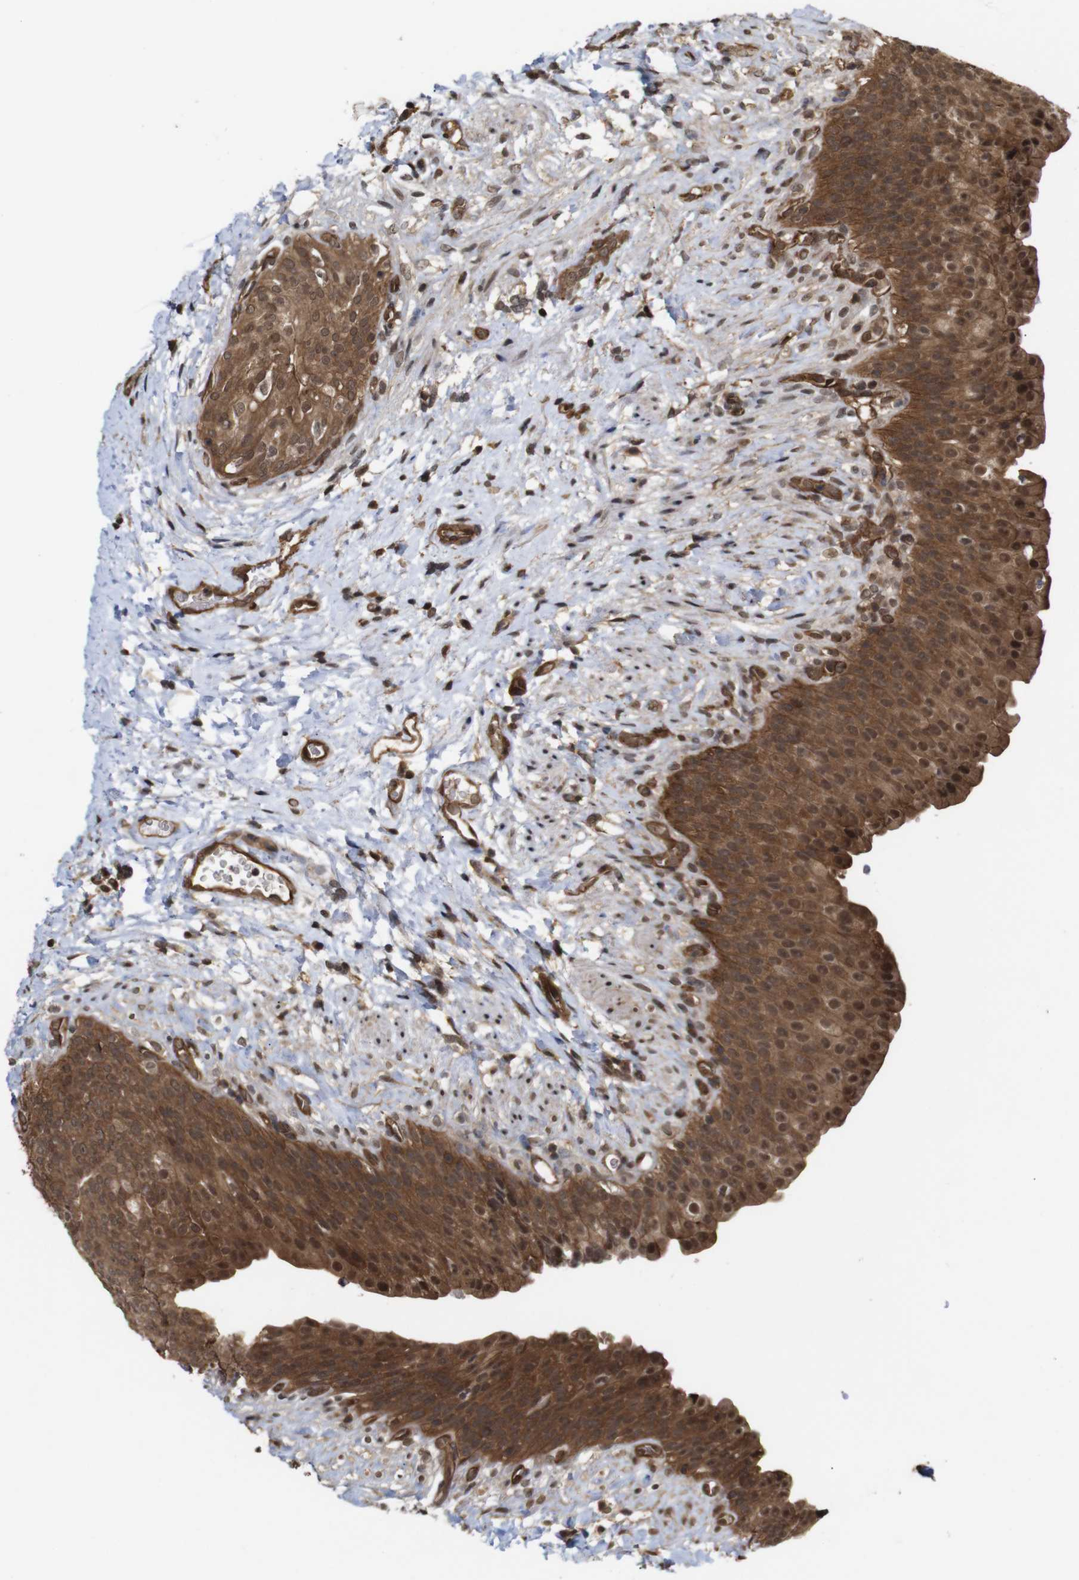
{"staining": {"intensity": "strong", "quantity": ">75%", "location": "cytoplasmic/membranous,nuclear"}, "tissue": "urinary bladder", "cell_type": "Urothelial cells", "image_type": "normal", "snomed": [{"axis": "morphology", "description": "Normal tissue, NOS"}, {"axis": "topography", "description": "Urinary bladder"}], "caption": "Human urinary bladder stained with a protein marker shows strong staining in urothelial cells.", "gene": "NANOS1", "patient": {"sex": "female", "age": 79}}